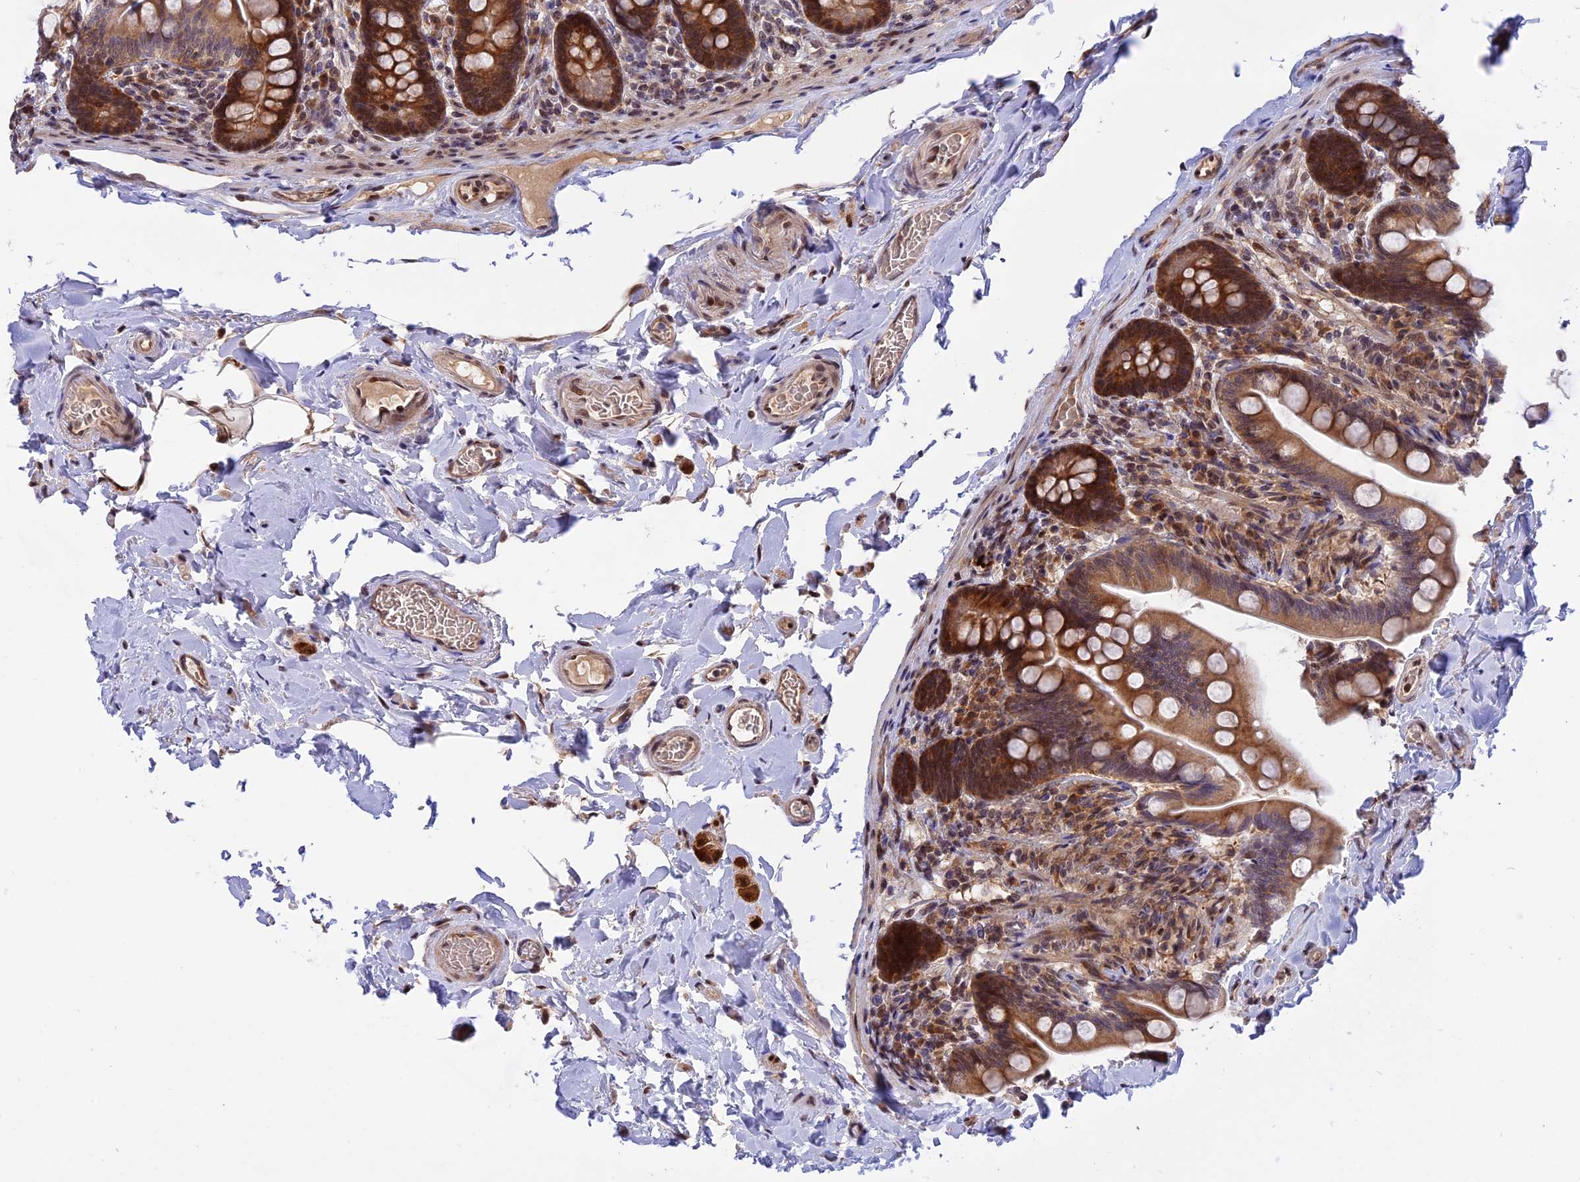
{"staining": {"intensity": "strong", "quantity": "25%-75%", "location": "cytoplasmic/membranous,nuclear"}, "tissue": "small intestine", "cell_type": "Glandular cells", "image_type": "normal", "snomed": [{"axis": "morphology", "description": "Normal tissue, NOS"}, {"axis": "topography", "description": "Small intestine"}], "caption": "Immunohistochemistry (IHC) histopathology image of benign human small intestine stained for a protein (brown), which reveals high levels of strong cytoplasmic/membranous,nuclear staining in about 25%-75% of glandular cells.", "gene": "ZNF428", "patient": {"sex": "female", "age": 64}}